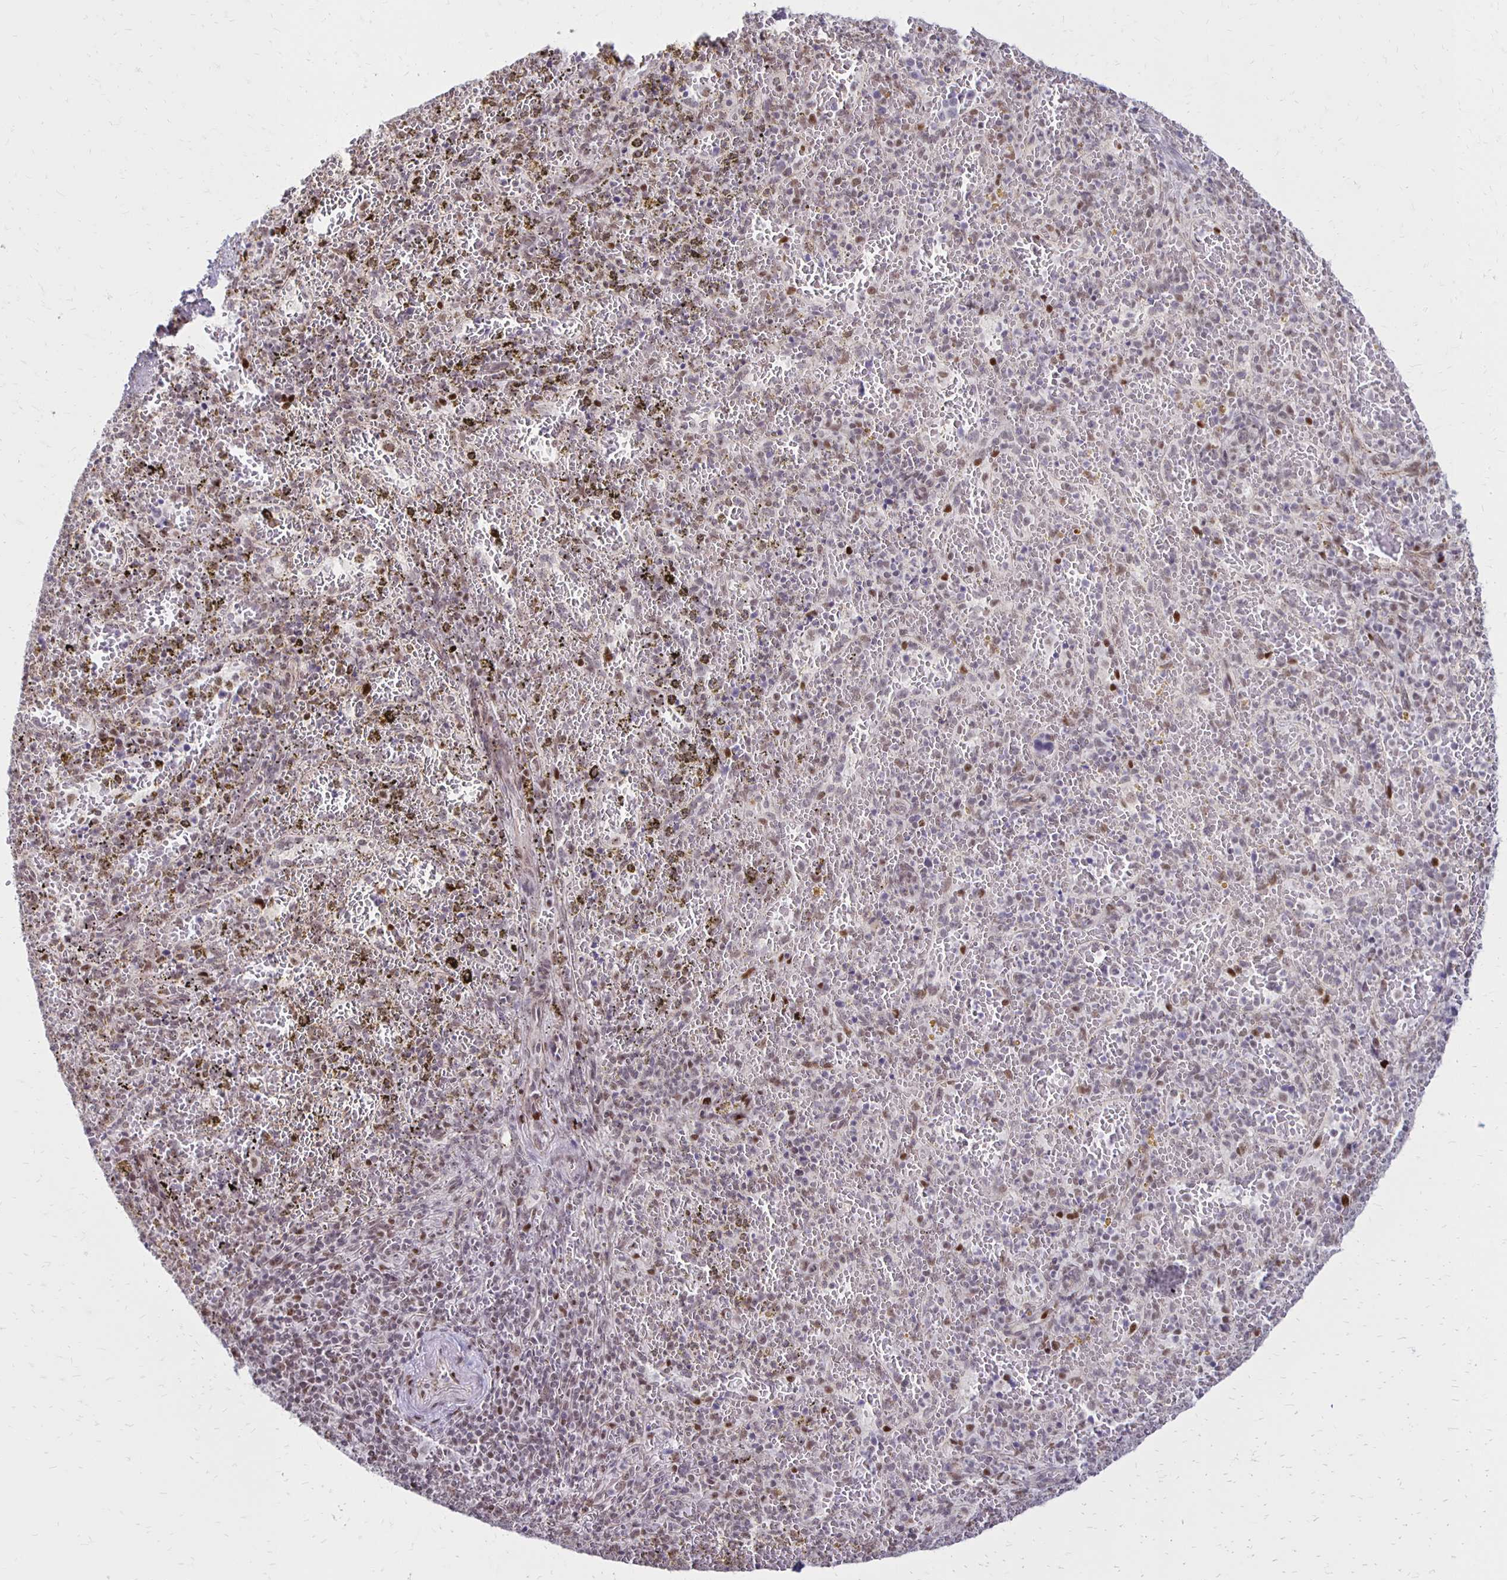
{"staining": {"intensity": "weak", "quantity": "<25%", "location": "nuclear"}, "tissue": "spleen", "cell_type": "Cells in red pulp", "image_type": "normal", "snomed": [{"axis": "morphology", "description": "Normal tissue, NOS"}, {"axis": "topography", "description": "Spleen"}], "caption": "Benign spleen was stained to show a protein in brown. There is no significant expression in cells in red pulp.", "gene": "DDB2", "patient": {"sex": "female", "age": 50}}